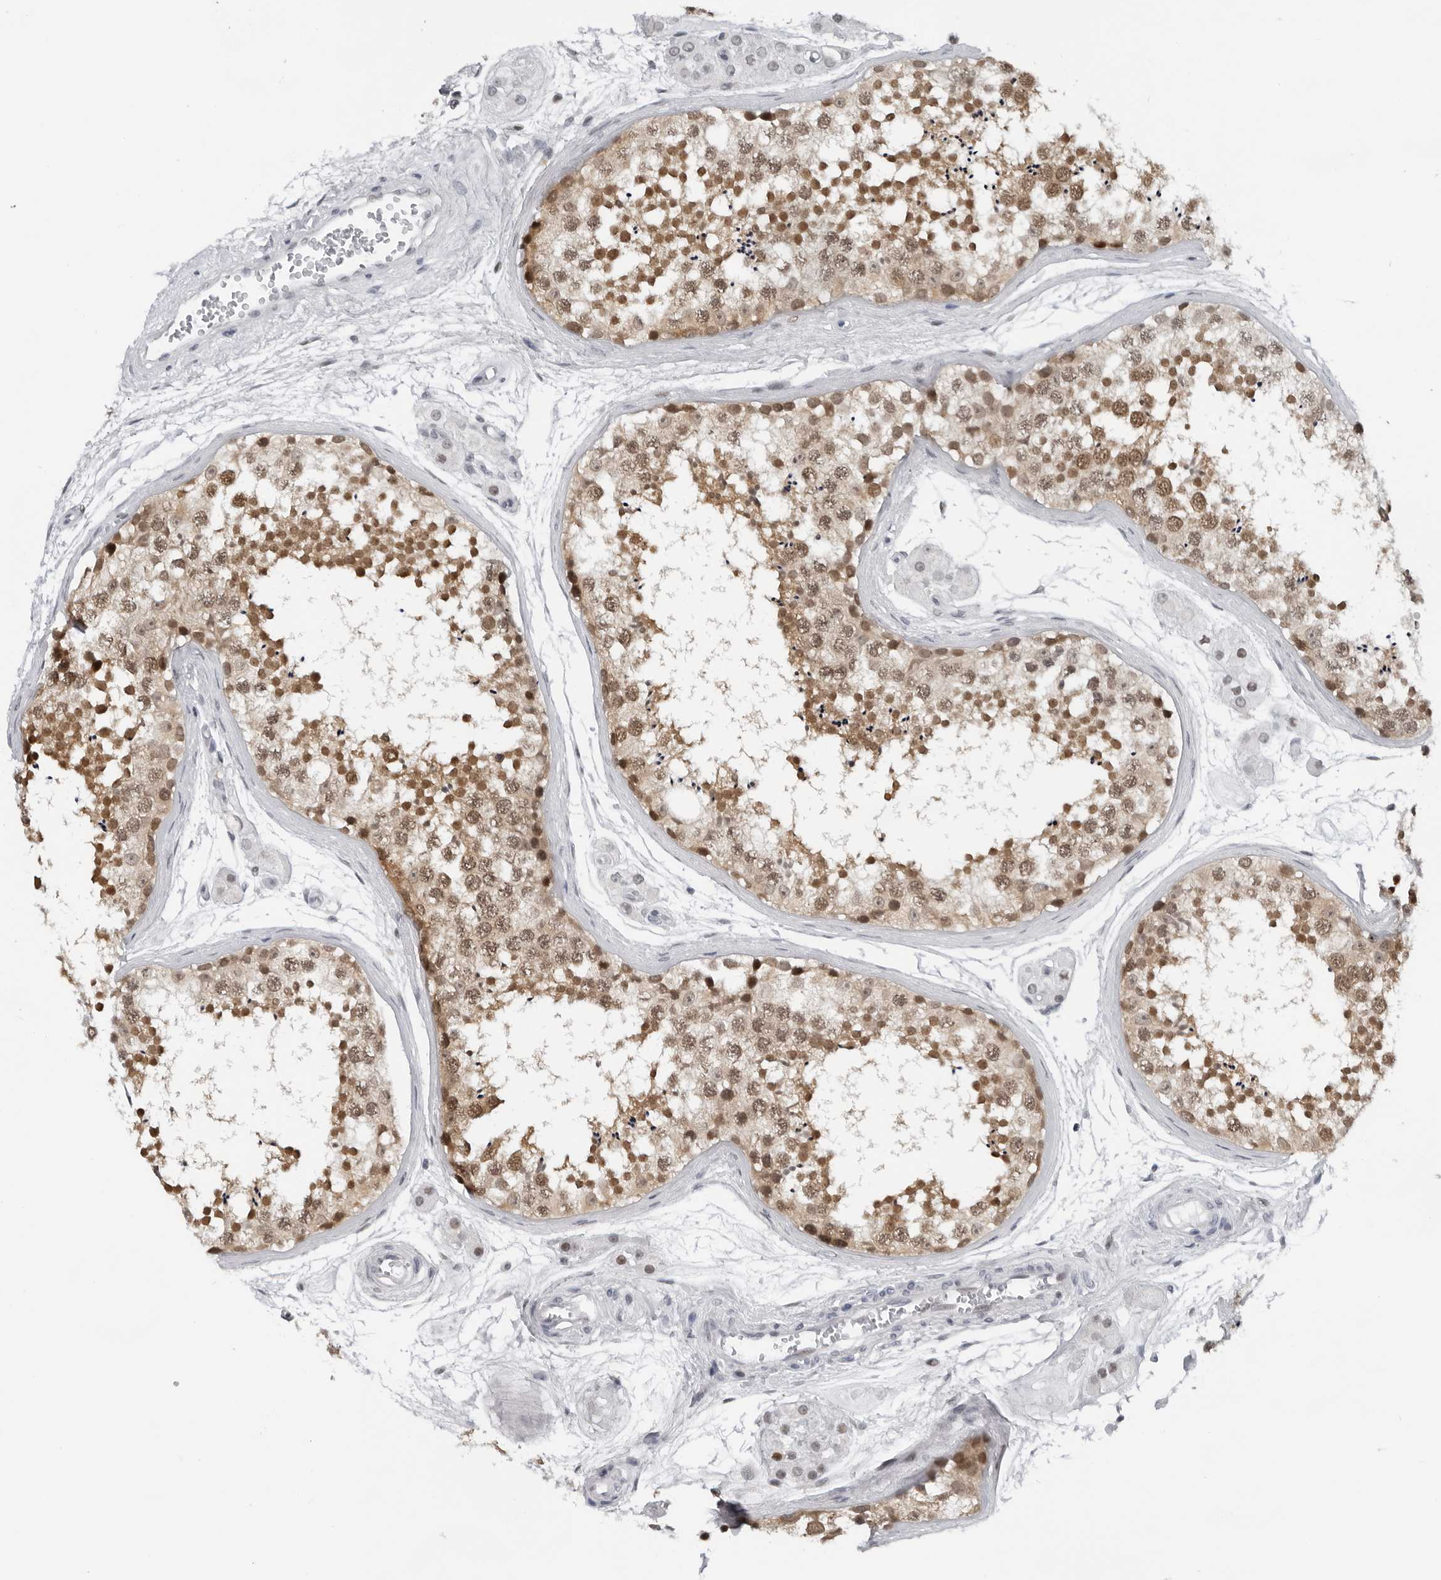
{"staining": {"intensity": "moderate", "quantity": ">75%", "location": "nuclear"}, "tissue": "testis", "cell_type": "Cells in seminiferous ducts", "image_type": "normal", "snomed": [{"axis": "morphology", "description": "Normal tissue, NOS"}, {"axis": "topography", "description": "Testis"}], "caption": "Protein staining of normal testis reveals moderate nuclear expression in about >75% of cells in seminiferous ducts. The protein is stained brown, and the nuclei are stained in blue (DAB (3,3'-diaminobenzidine) IHC with brightfield microscopy, high magnification).", "gene": "PPP1R42", "patient": {"sex": "male", "age": 56}}